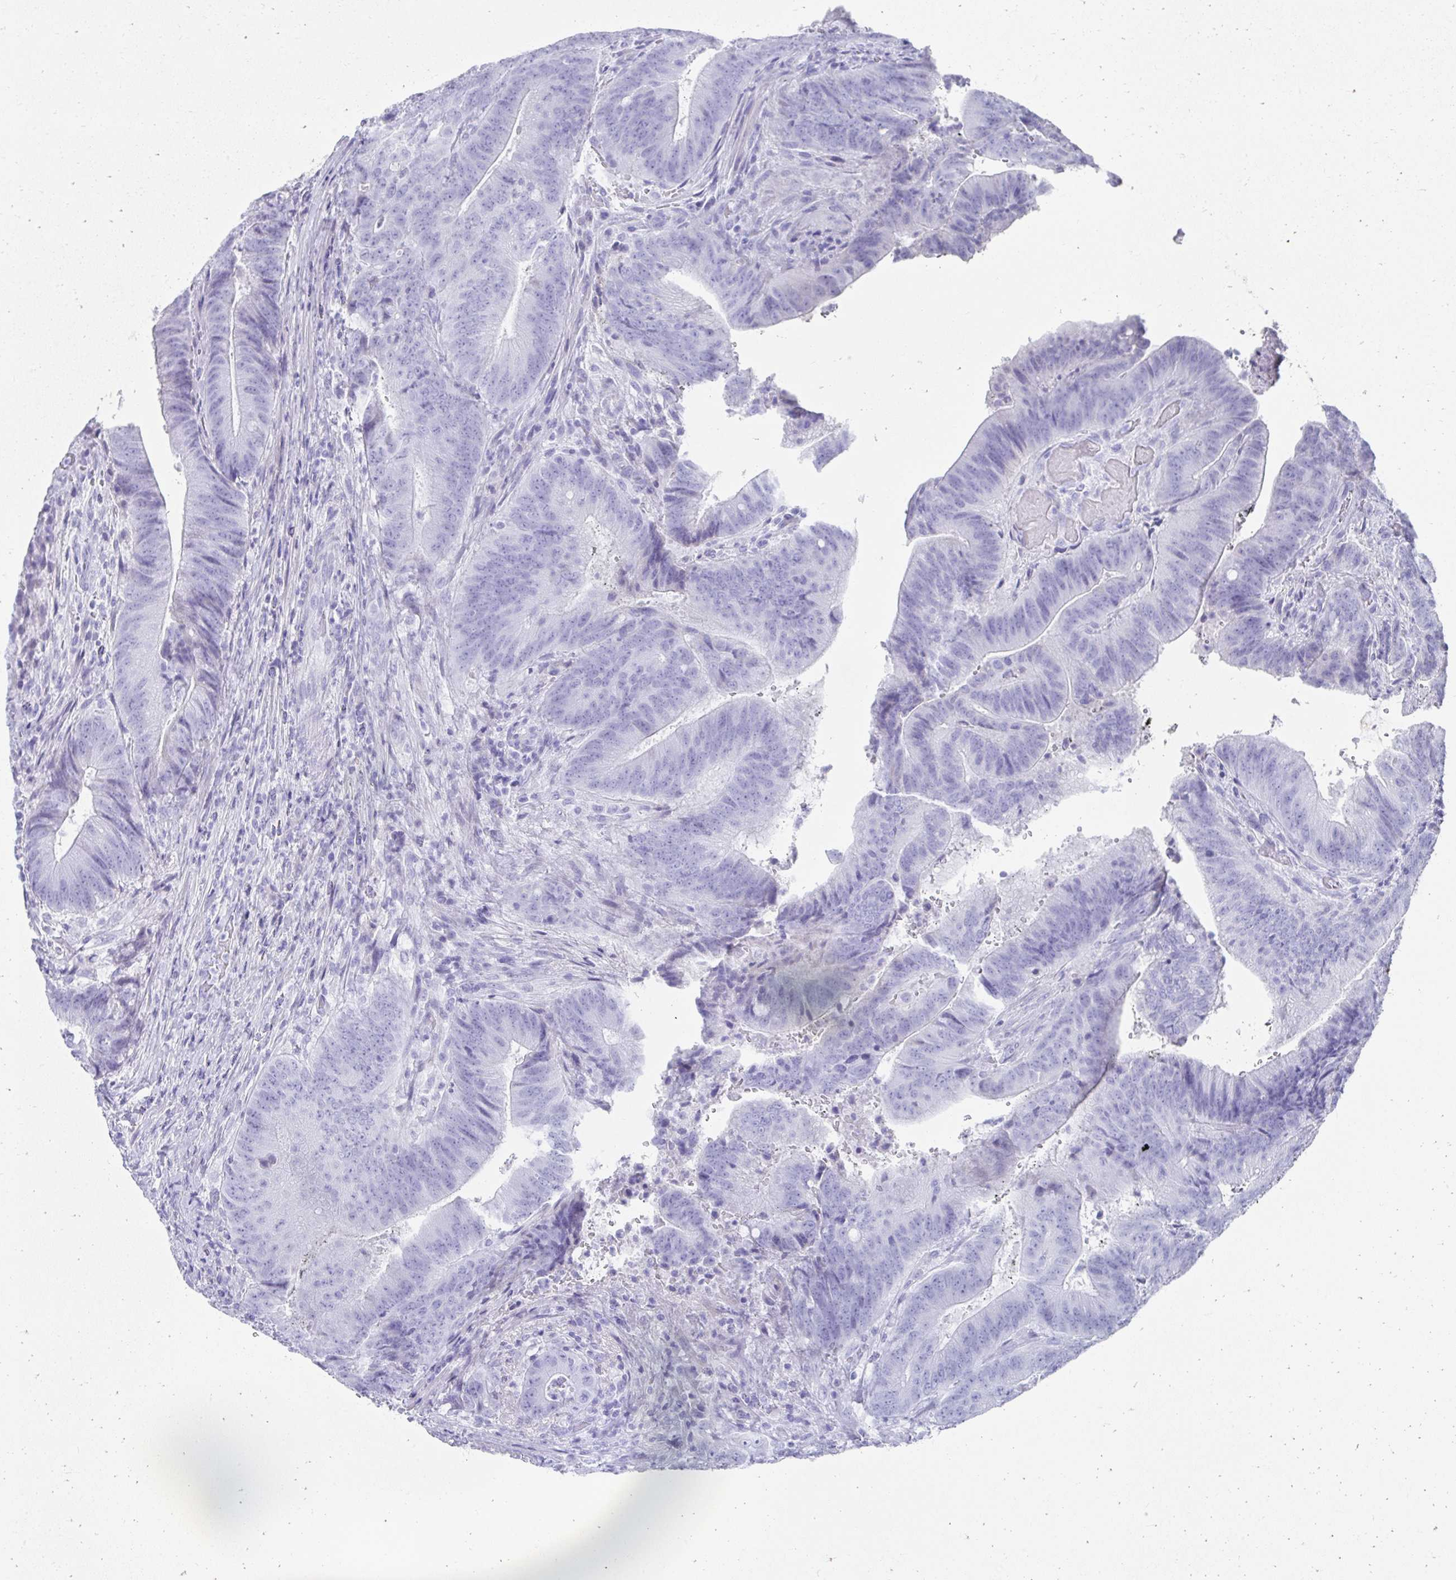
{"staining": {"intensity": "negative", "quantity": "none", "location": "none"}, "tissue": "colorectal cancer", "cell_type": "Tumor cells", "image_type": "cancer", "snomed": [{"axis": "morphology", "description": "Adenocarcinoma, NOS"}, {"axis": "topography", "description": "Colon"}], "caption": "A high-resolution image shows immunohistochemistry staining of colorectal adenocarcinoma, which displays no significant expression in tumor cells.", "gene": "TNNT1", "patient": {"sex": "female", "age": 43}}